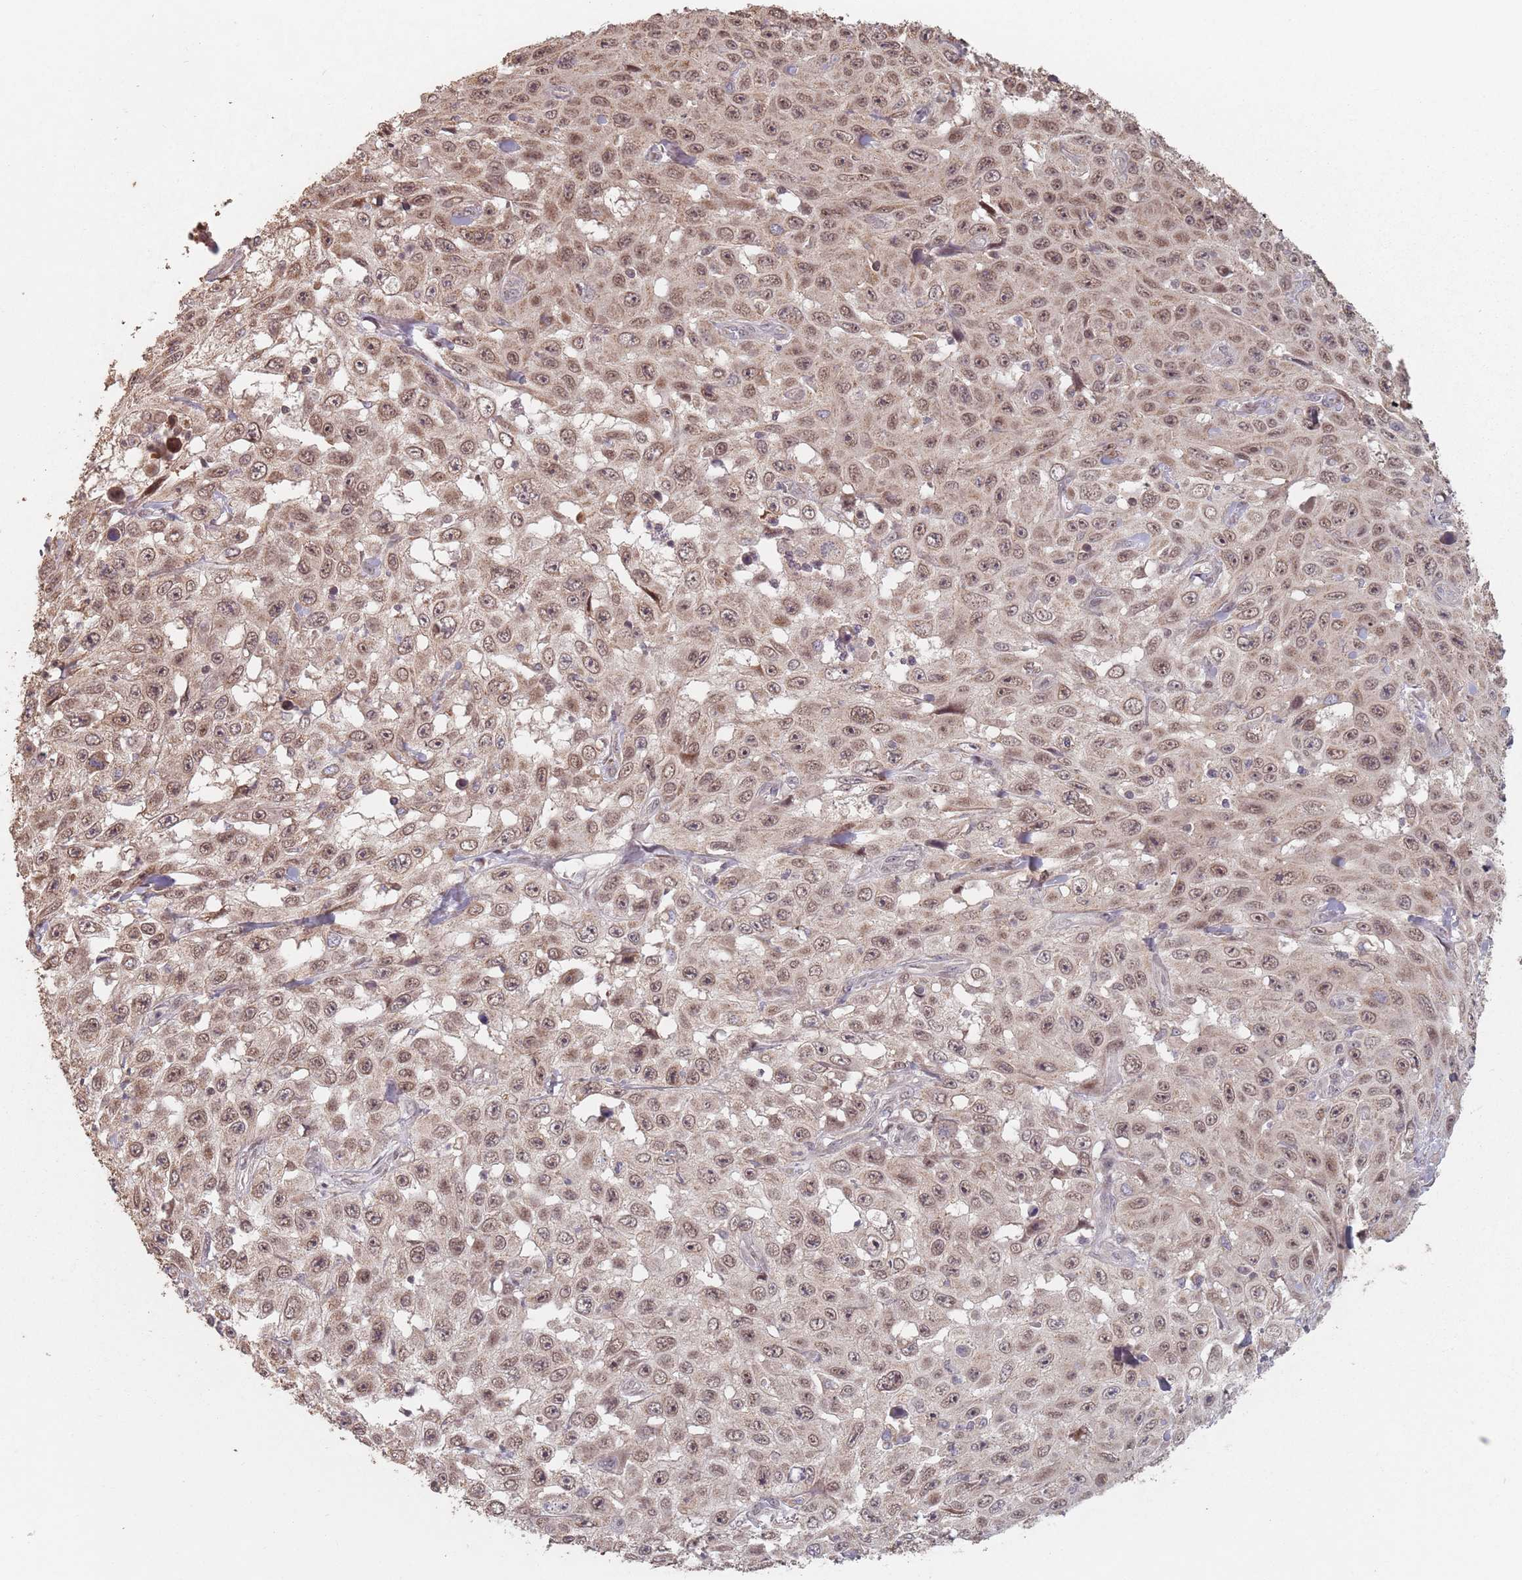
{"staining": {"intensity": "moderate", "quantity": ">75%", "location": "nuclear"}, "tissue": "skin cancer", "cell_type": "Tumor cells", "image_type": "cancer", "snomed": [{"axis": "morphology", "description": "Squamous cell carcinoma, NOS"}, {"axis": "topography", "description": "Skin"}], "caption": "A high-resolution micrograph shows IHC staining of skin cancer (squamous cell carcinoma), which displays moderate nuclear staining in about >75% of tumor cells.", "gene": "VPS52", "patient": {"sex": "male", "age": 82}}